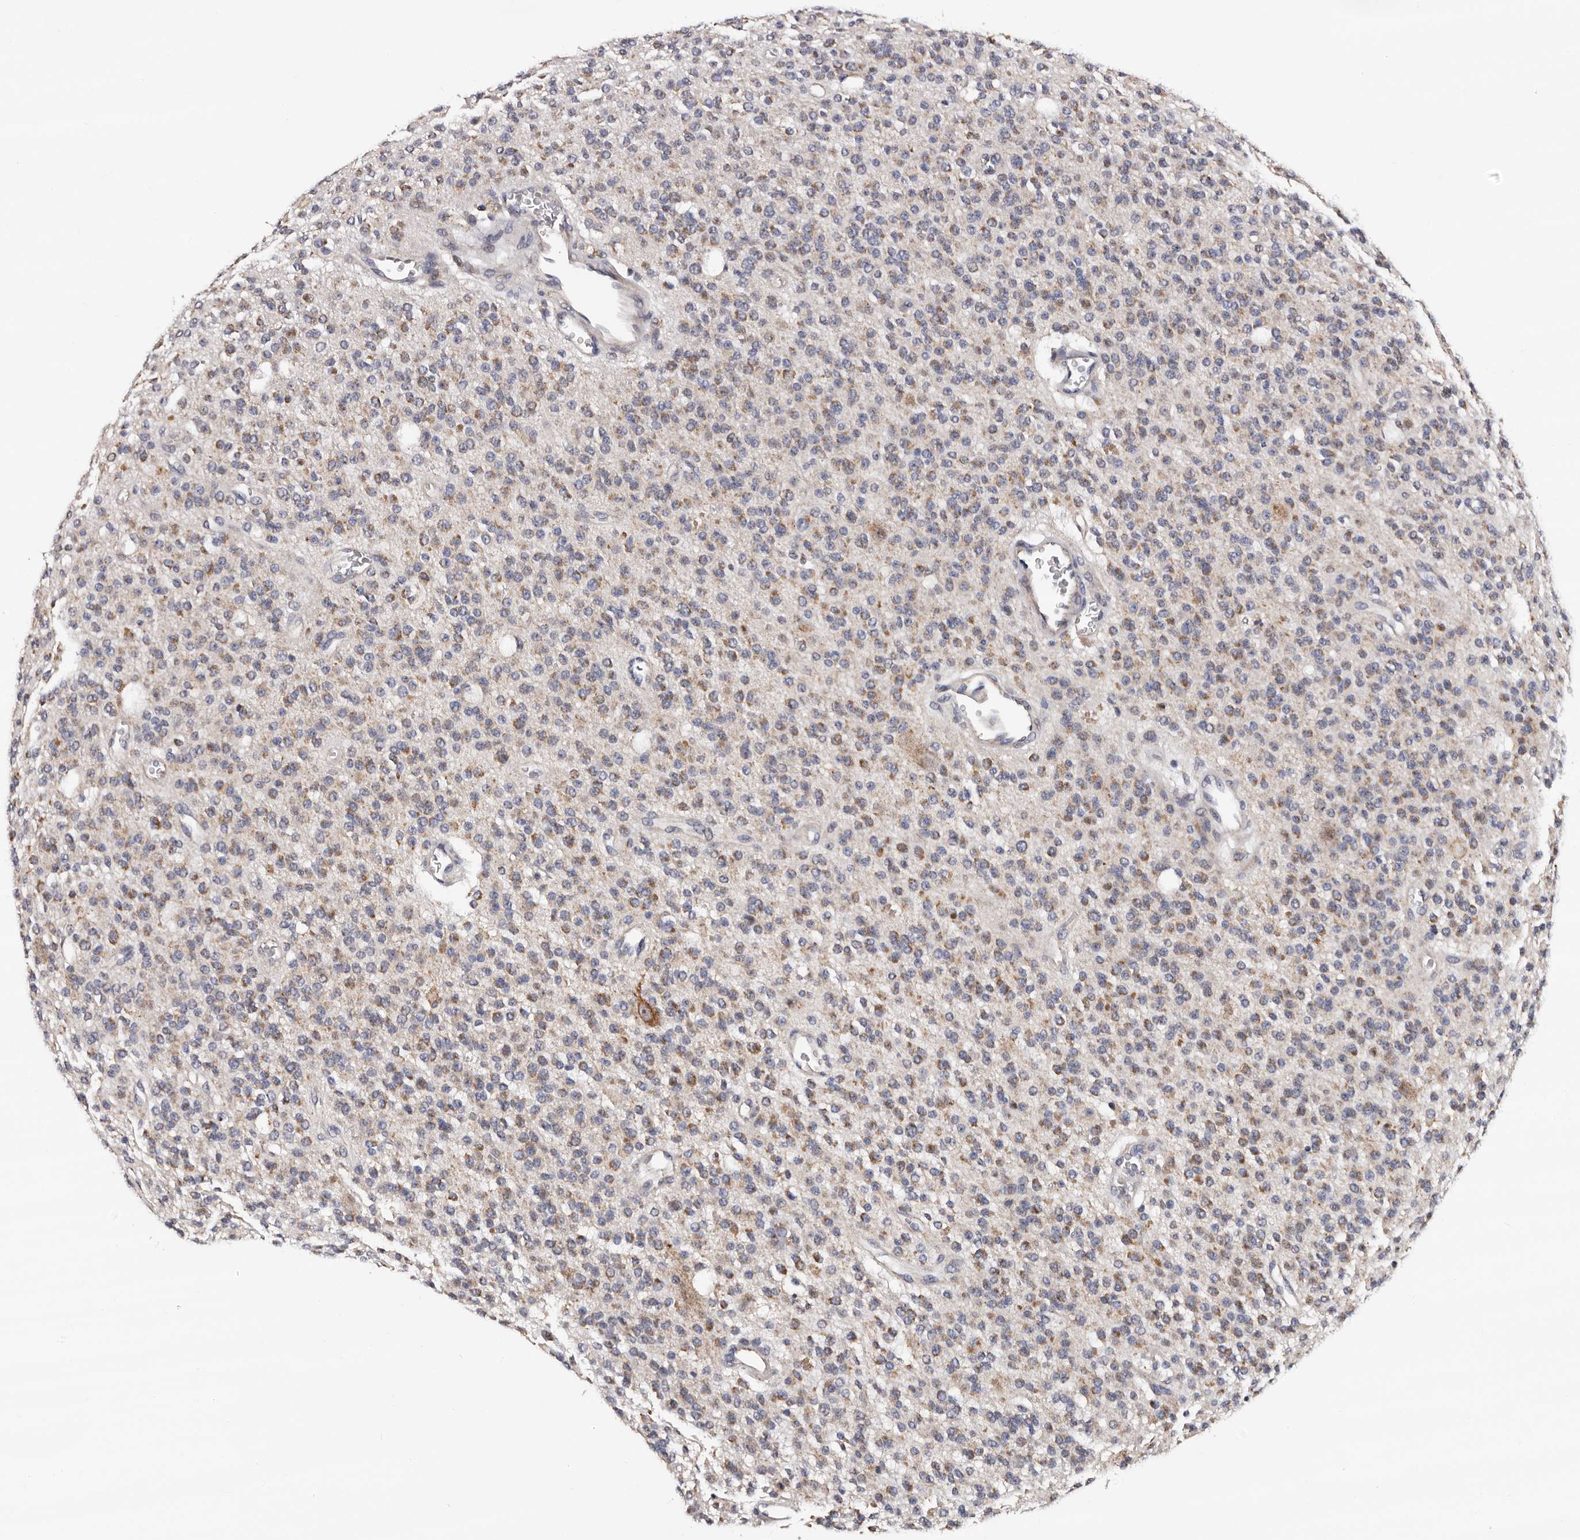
{"staining": {"intensity": "moderate", "quantity": "25%-75%", "location": "cytoplasmic/membranous"}, "tissue": "glioma", "cell_type": "Tumor cells", "image_type": "cancer", "snomed": [{"axis": "morphology", "description": "Glioma, malignant, High grade"}, {"axis": "topography", "description": "Brain"}], "caption": "Moderate cytoplasmic/membranous expression for a protein is identified in about 25%-75% of tumor cells of malignant high-grade glioma using immunohistochemistry.", "gene": "TAF4B", "patient": {"sex": "male", "age": 34}}